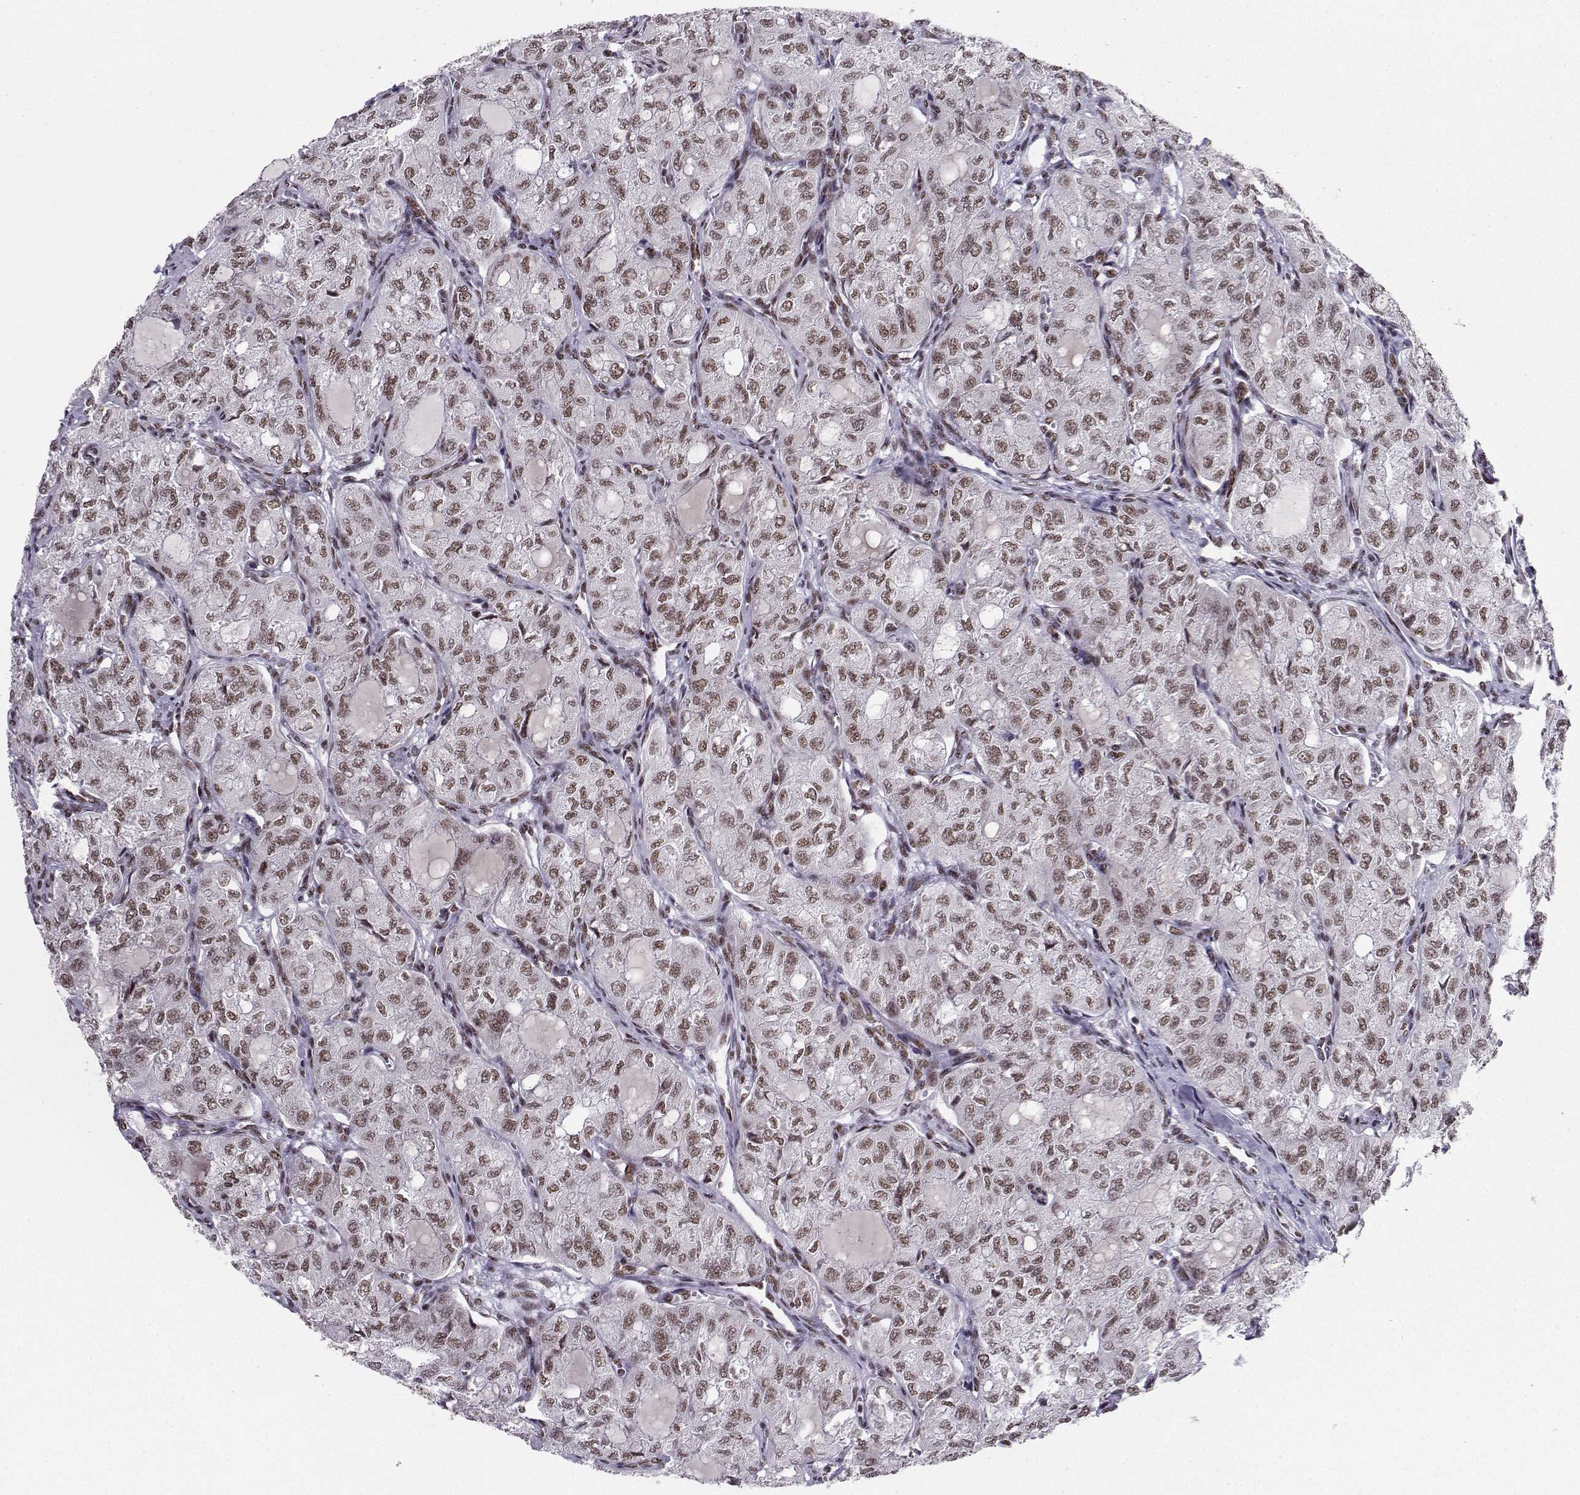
{"staining": {"intensity": "weak", "quantity": "25%-75%", "location": "nuclear"}, "tissue": "thyroid cancer", "cell_type": "Tumor cells", "image_type": "cancer", "snomed": [{"axis": "morphology", "description": "Follicular adenoma carcinoma, NOS"}, {"axis": "topography", "description": "Thyroid gland"}], "caption": "Protein expression analysis of human thyroid cancer (follicular adenoma carcinoma) reveals weak nuclear staining in about 25%-75% of tumor cells.", "gene": "SNRPB2", "patient": {"sex": "male", "age": 75}}